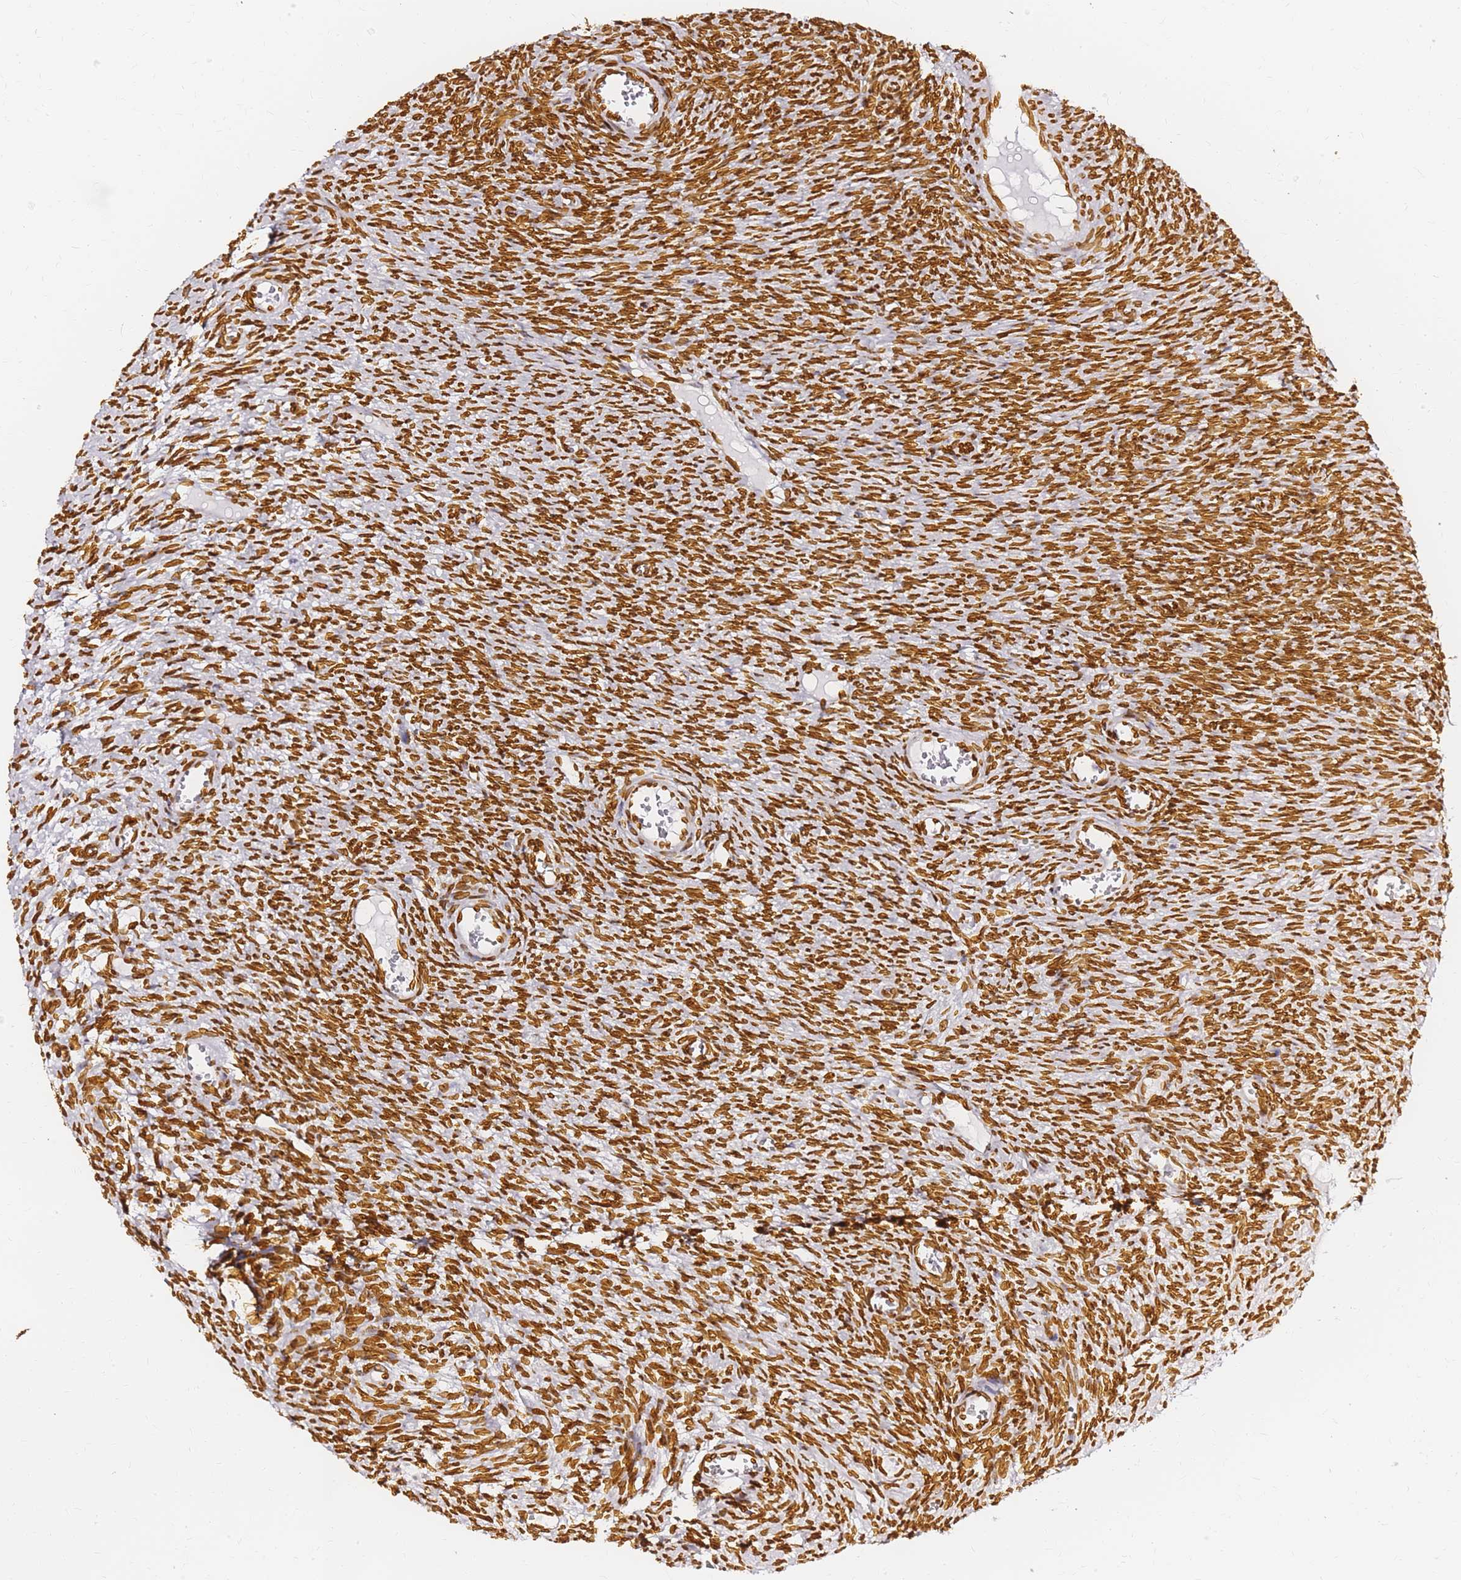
{"staining": {"intensity": "moderate", "quantity": ">75%", "location": "cytoplasmic/membranous,nuclear"}, "tissue": "ovary", "cell_type": "Follicle cells", "image_type": "normal", "snomed": [{"axis": "morphology", "description": "Normal tissue, NOS"}, {"axis": "topography", "description": "Ovary"}], "caption": "Moderate cytoplasmic/membranous,nuclear positivity is seen in about >75% of follicle cells in benign ovary.", "gene": "C6orf141", "patient": {"sex": "female", "age": 44}}